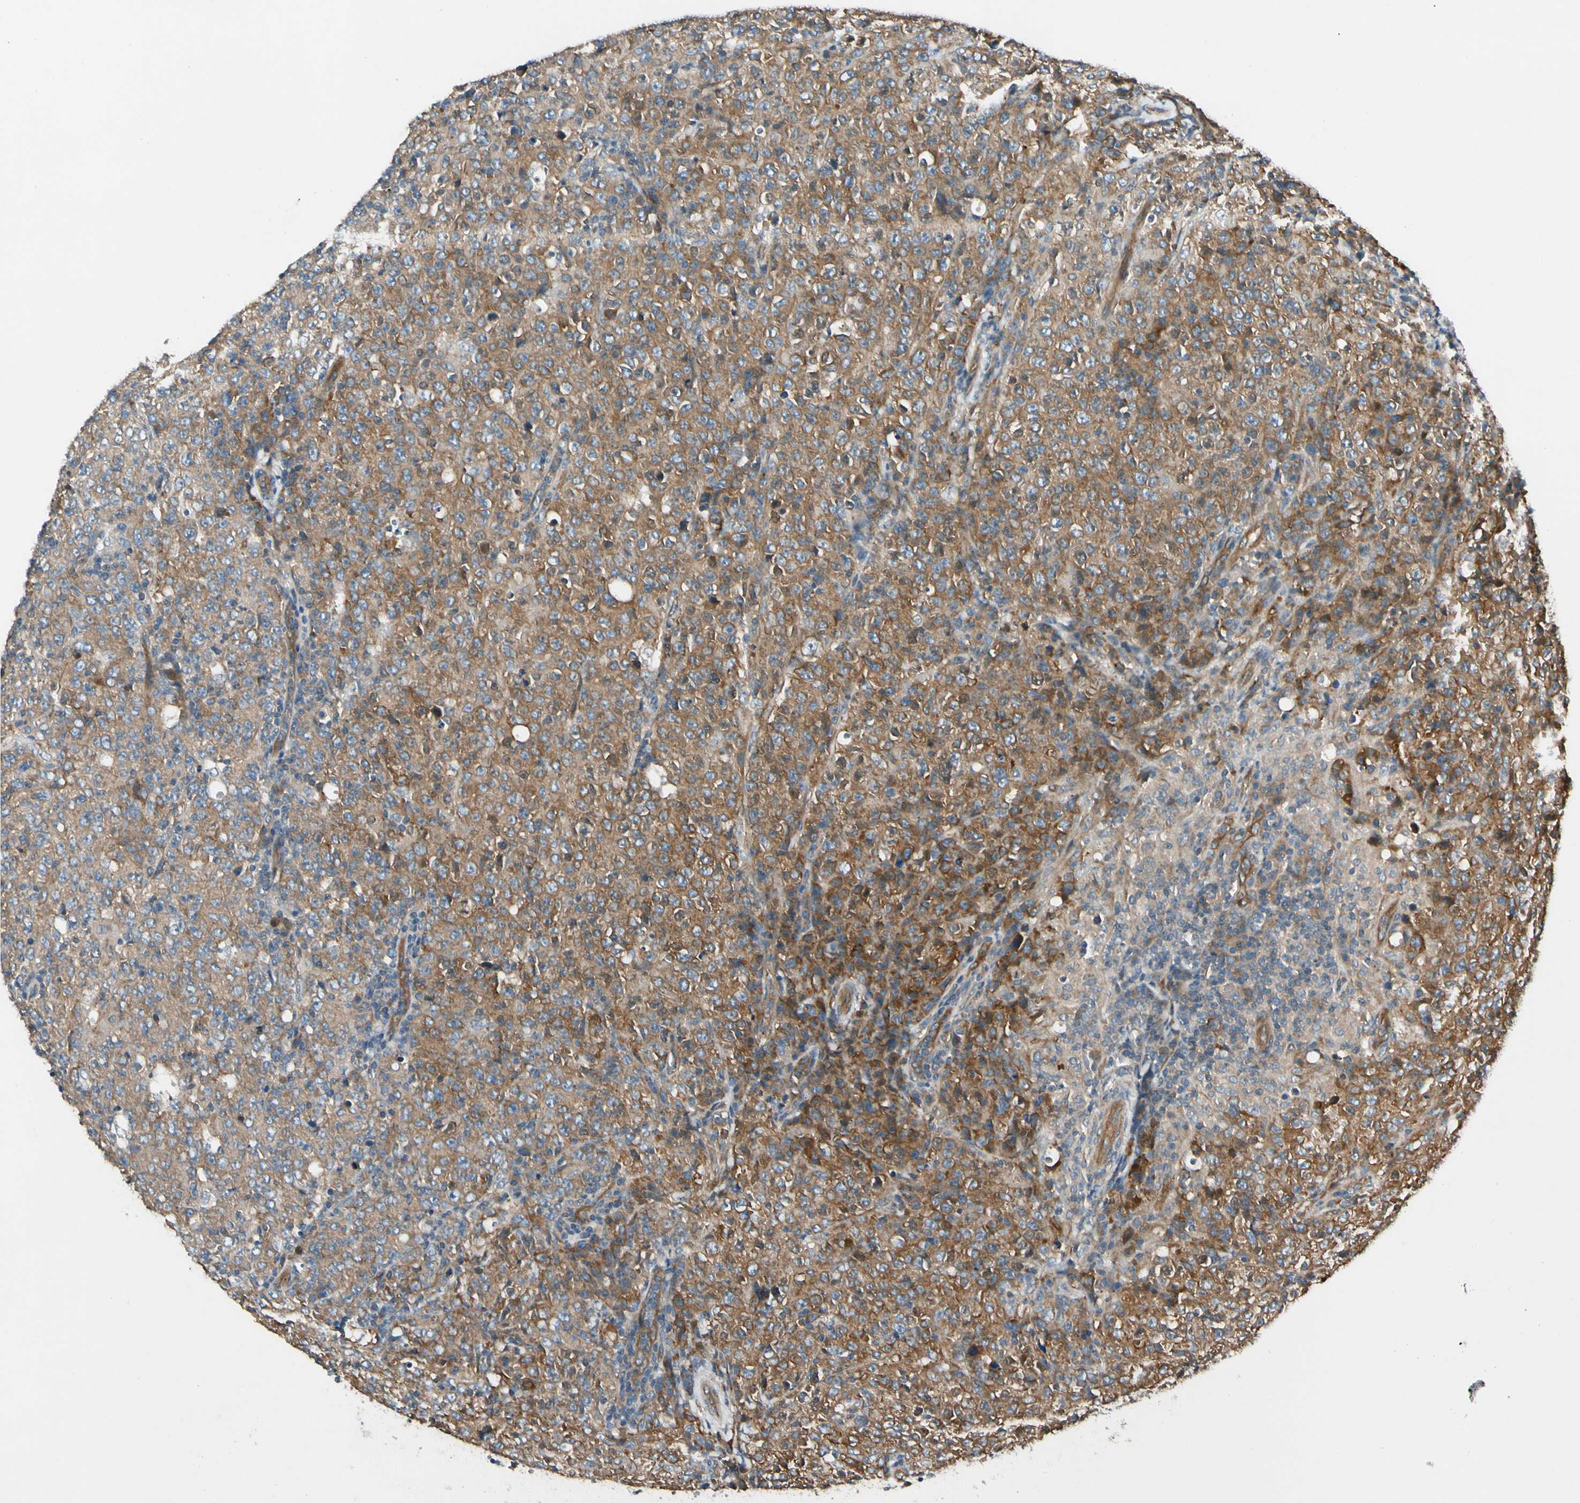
{"staining": {"intensity": "negative", "quantity": "none", "location": "none"}, "tissue": "lymphoma", "cell_type": "Tumor cells", "image_type": "cancer", "snomed": [{"axis": "morphology", "description": "Malignant lymphoma, non-Hodgkin's type, High grade"}, {"axis": "topography", "description": "Tonsil"}], "caption": "High magnification brightfield microscopy of lymphoma stained with DAB (3,3'-diaminobenzidine) (brown) and counterstained with hematoxylin (blue): tumor cells show no significant expression. Nuclei are stained in blue.", "gene": "ROCK2", "patient": {"sex": "female", "age": 36}}